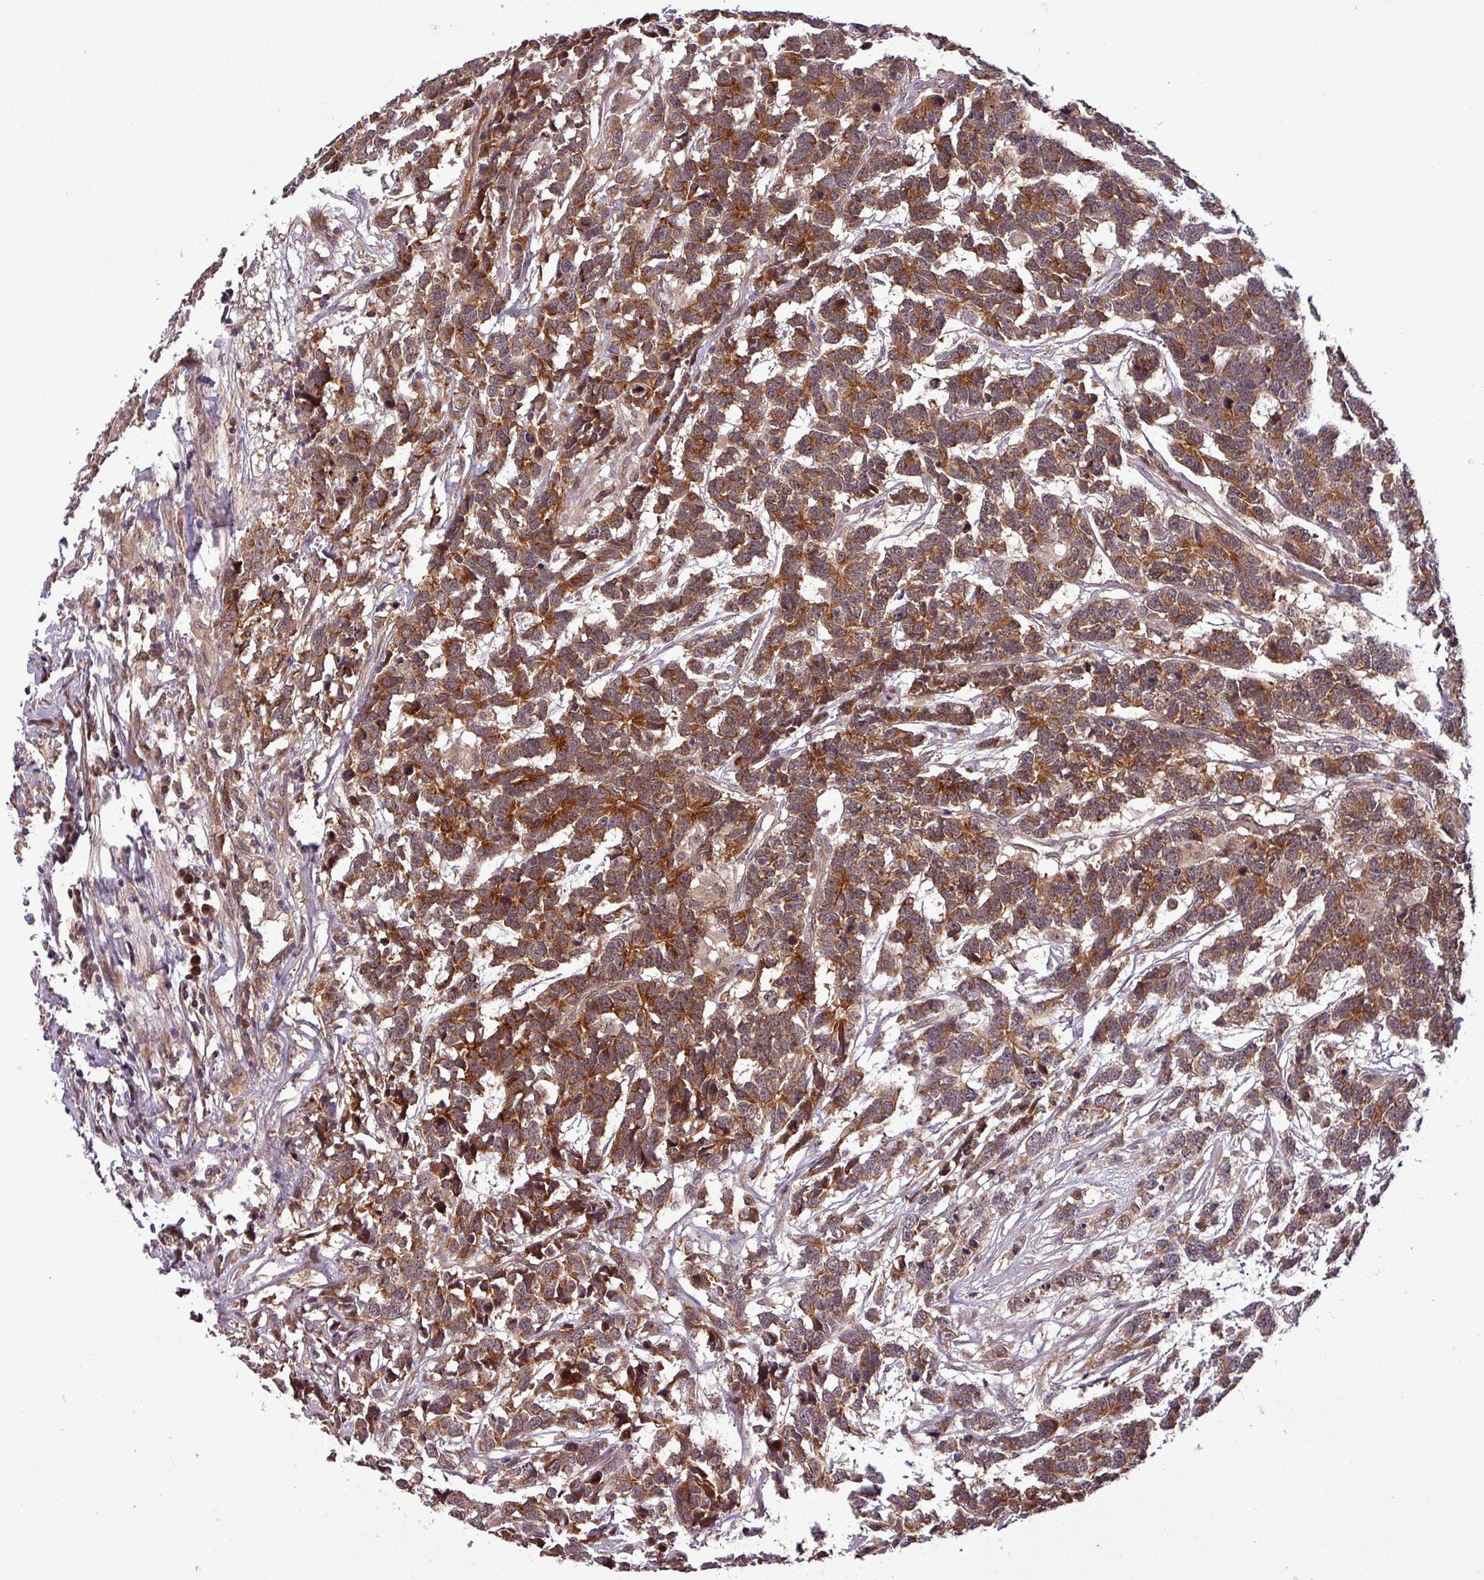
{"staining": {"intensity": "moderate", "quantity": ">75%", "location": "cytoplasmic/membranous"}, "tissue": "testis cancer", "cell_type": "Tumor cells", "image_type": "cancer", "snomed": [{"axis": "morphology", "description": "Carcinoma, Embryonal, NOS"}, {"axis": "topography", "description": "Testis"}], "caption": "The image shows staining of testis cancer (embryonal carcinoma), revealing moderate cytoplasmic/membranous protein expression (brown color) within tumor cells.", "gene": "PUS1", "patient": {"sex": "male", "age": 26}}